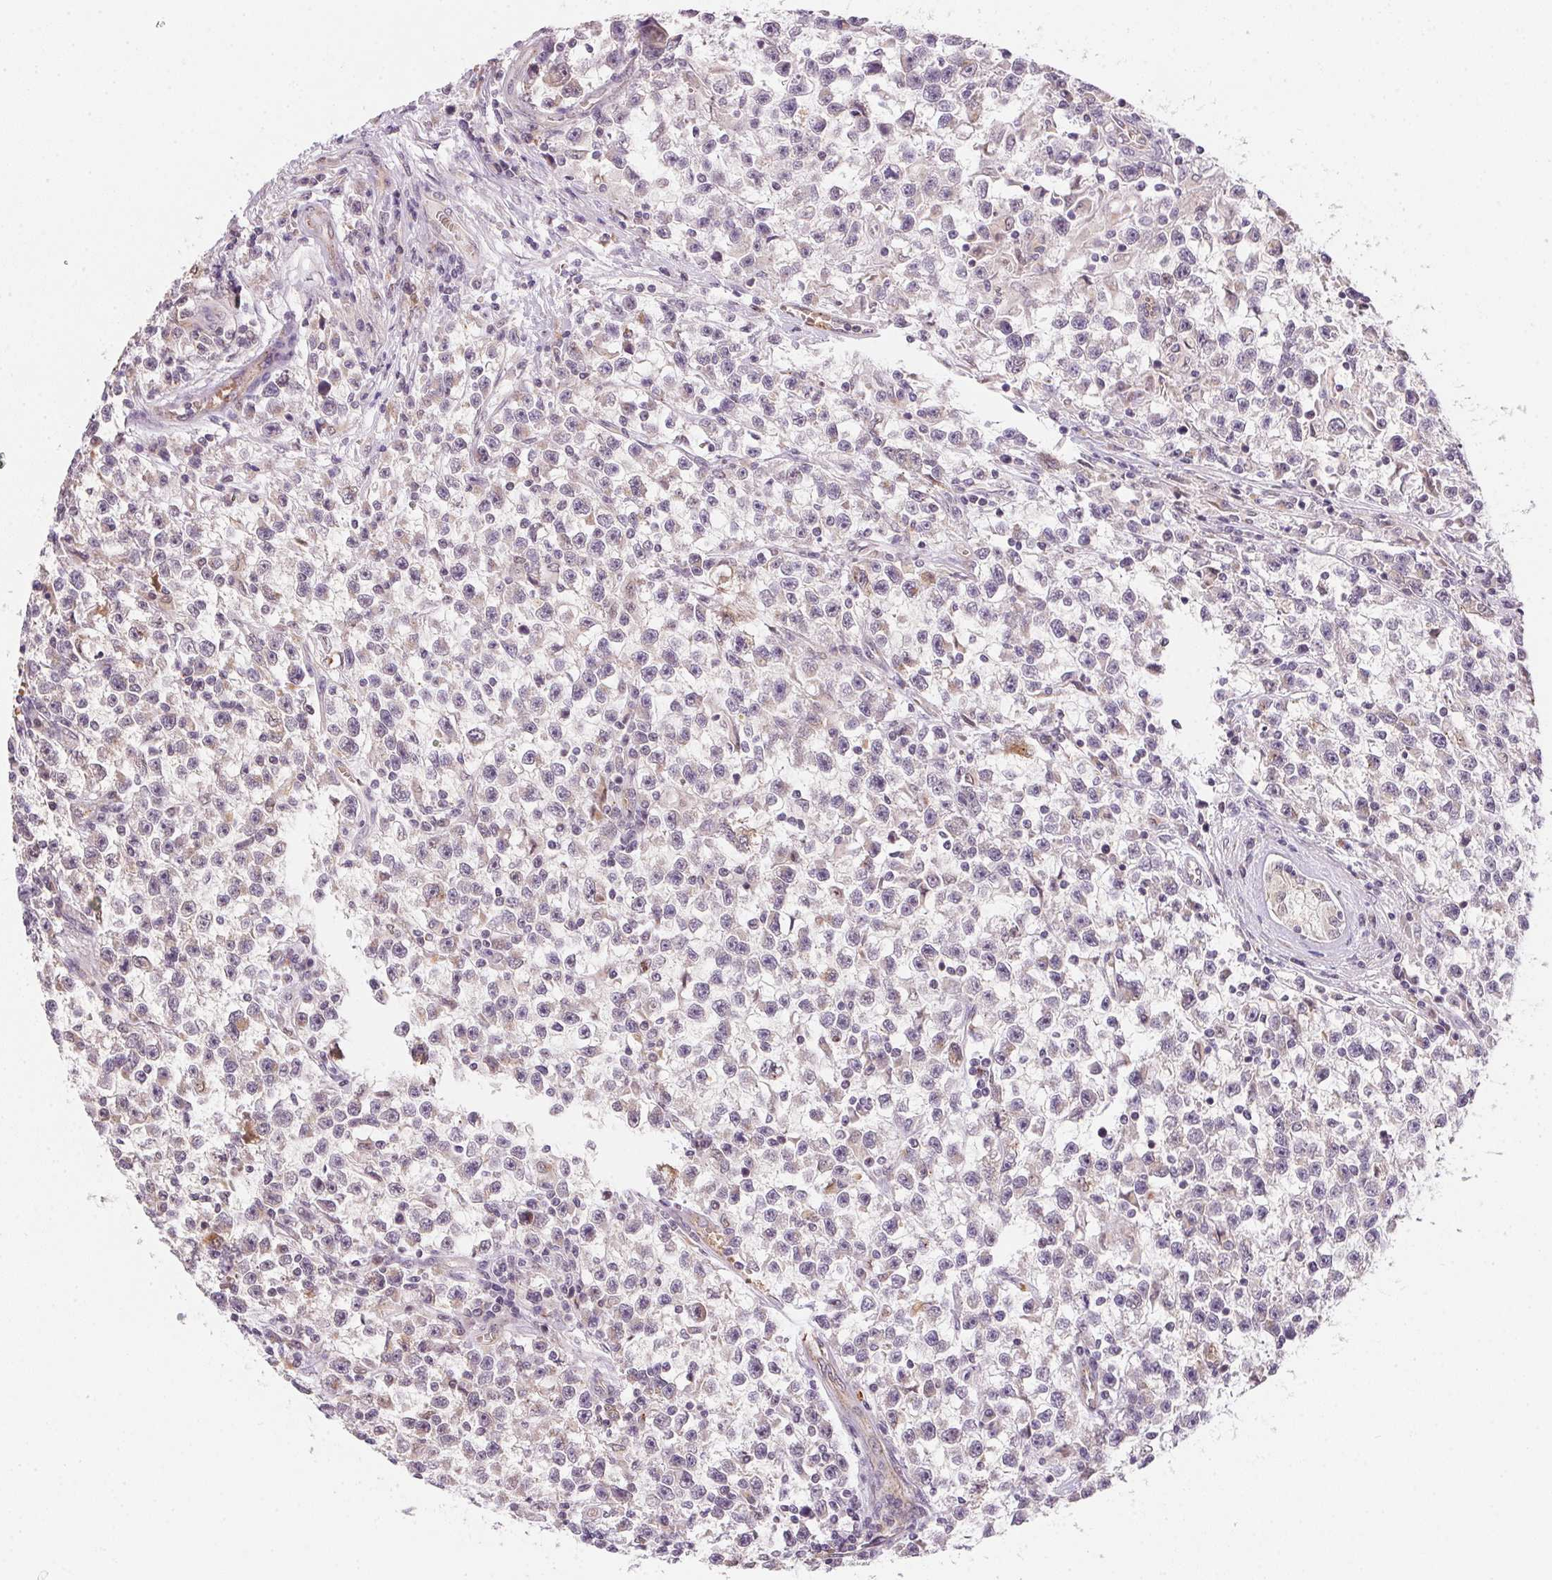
{"staining": {"intensity": "negative", "quantity": "none", "location": "none"}, "tissue": "testis cancer", "cell_type": "Tumor cells", "image_type": "cancer", "snomed": [{"axis": "morphology", "description": "Seminoma, NOS"}, {"axis": "topography", "description": "Testis"}], "caption": "Immunohistochemical staining of seminoma (testis) displays no significant expression in tumor cells.", "gene": "METTL13", "patient": {"sex": "male", "age": 31}}